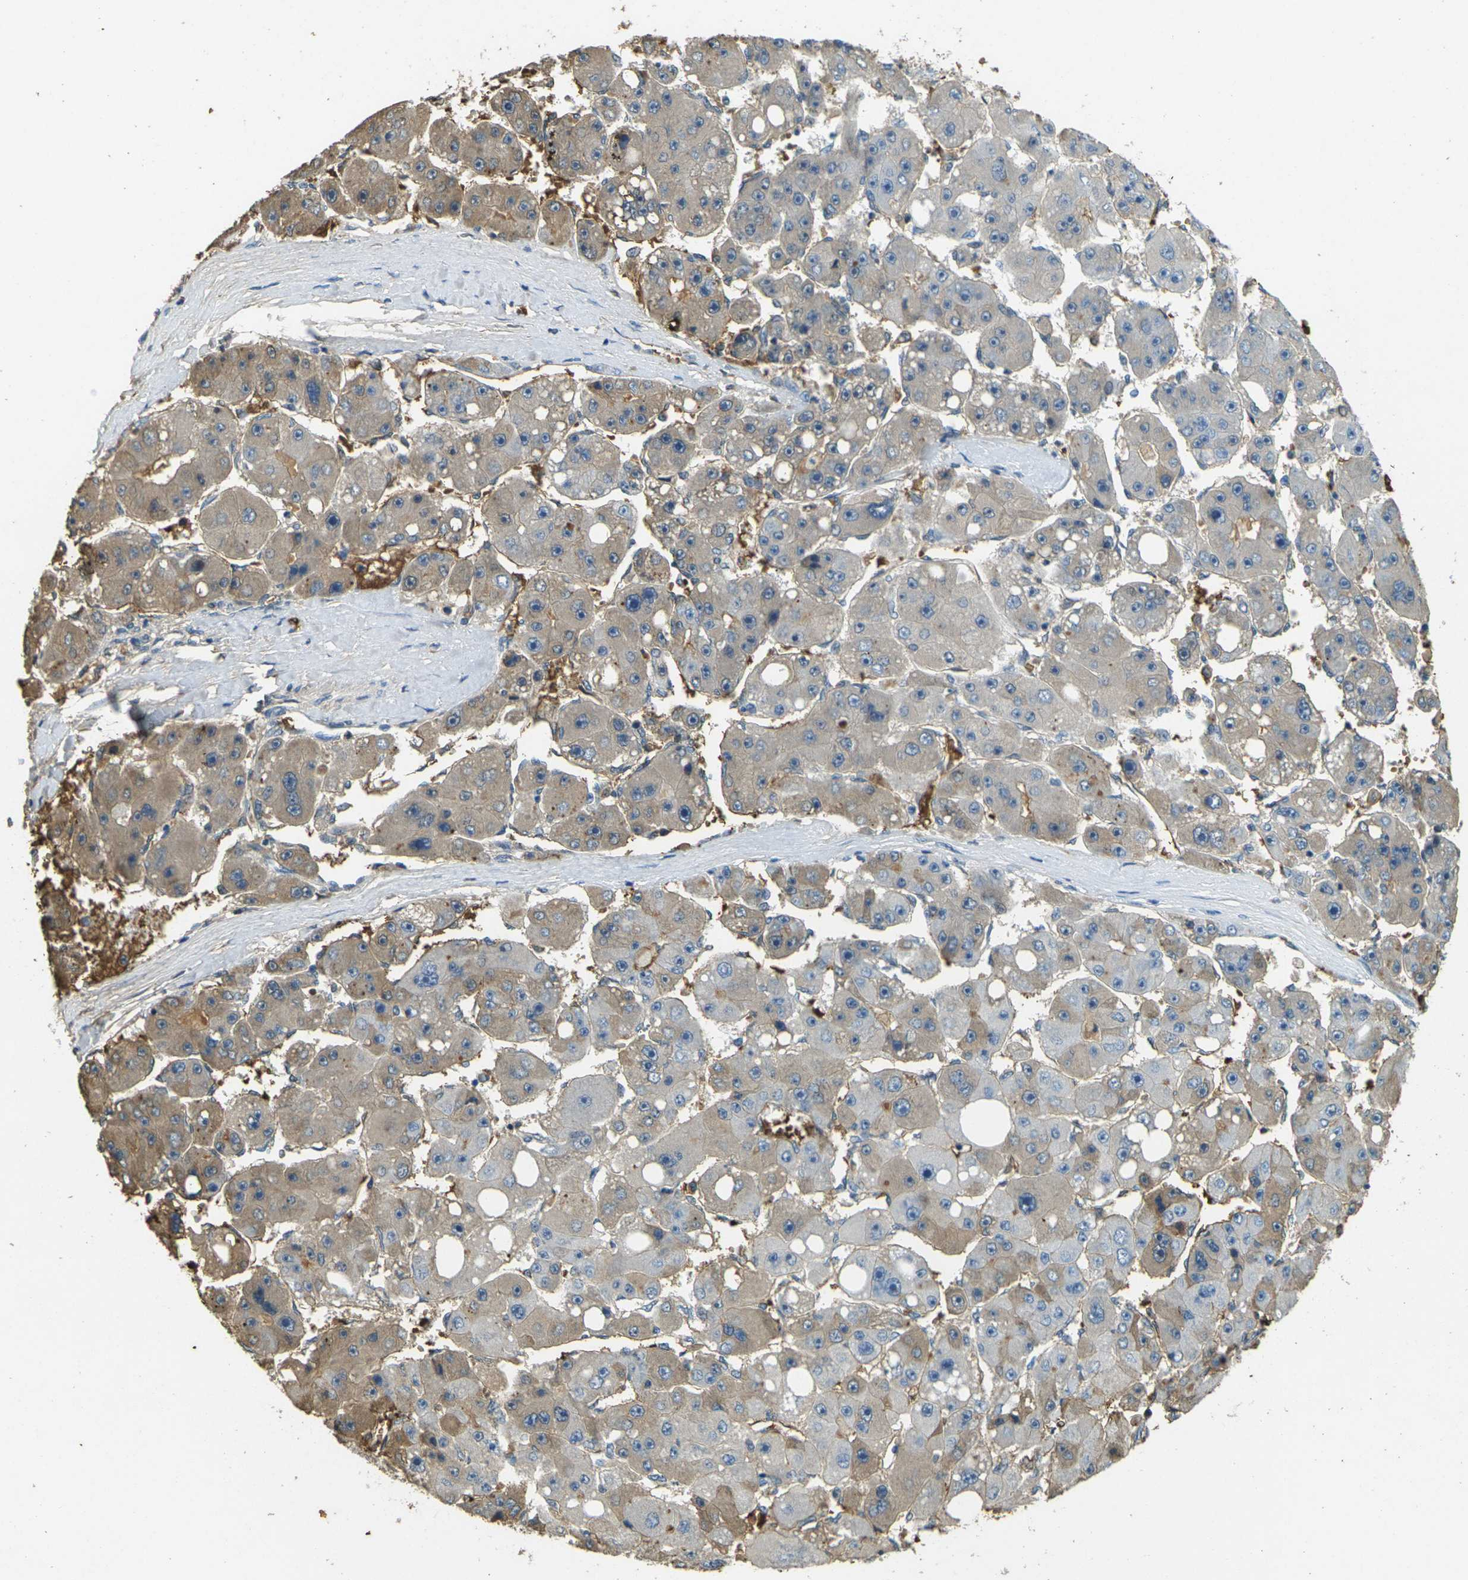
{"staining": {"intensity": "moderate", "quantity": ">75%", "location": "cytoplasmic/membranous"}, "tissue": "liver cancer", "cell_type": "Tumor cells", "image_type": "cancer", "snomed": [{"axis": "morphology", "description": "Carcinoma, Hepatocellular, NOS"}, {"axis": "topography", "description": "Liver"}], "caption": "An immunohistochemistry (IHC) histopathology image of neoplastic tissue is shown. Protein staining in brown labels moderate cytoplasmic/membranous positivity in liver hepatocellular carcinoma within tumor cells.", "gene": "HBB", "patient": {"sex": "female", "age": 61}}